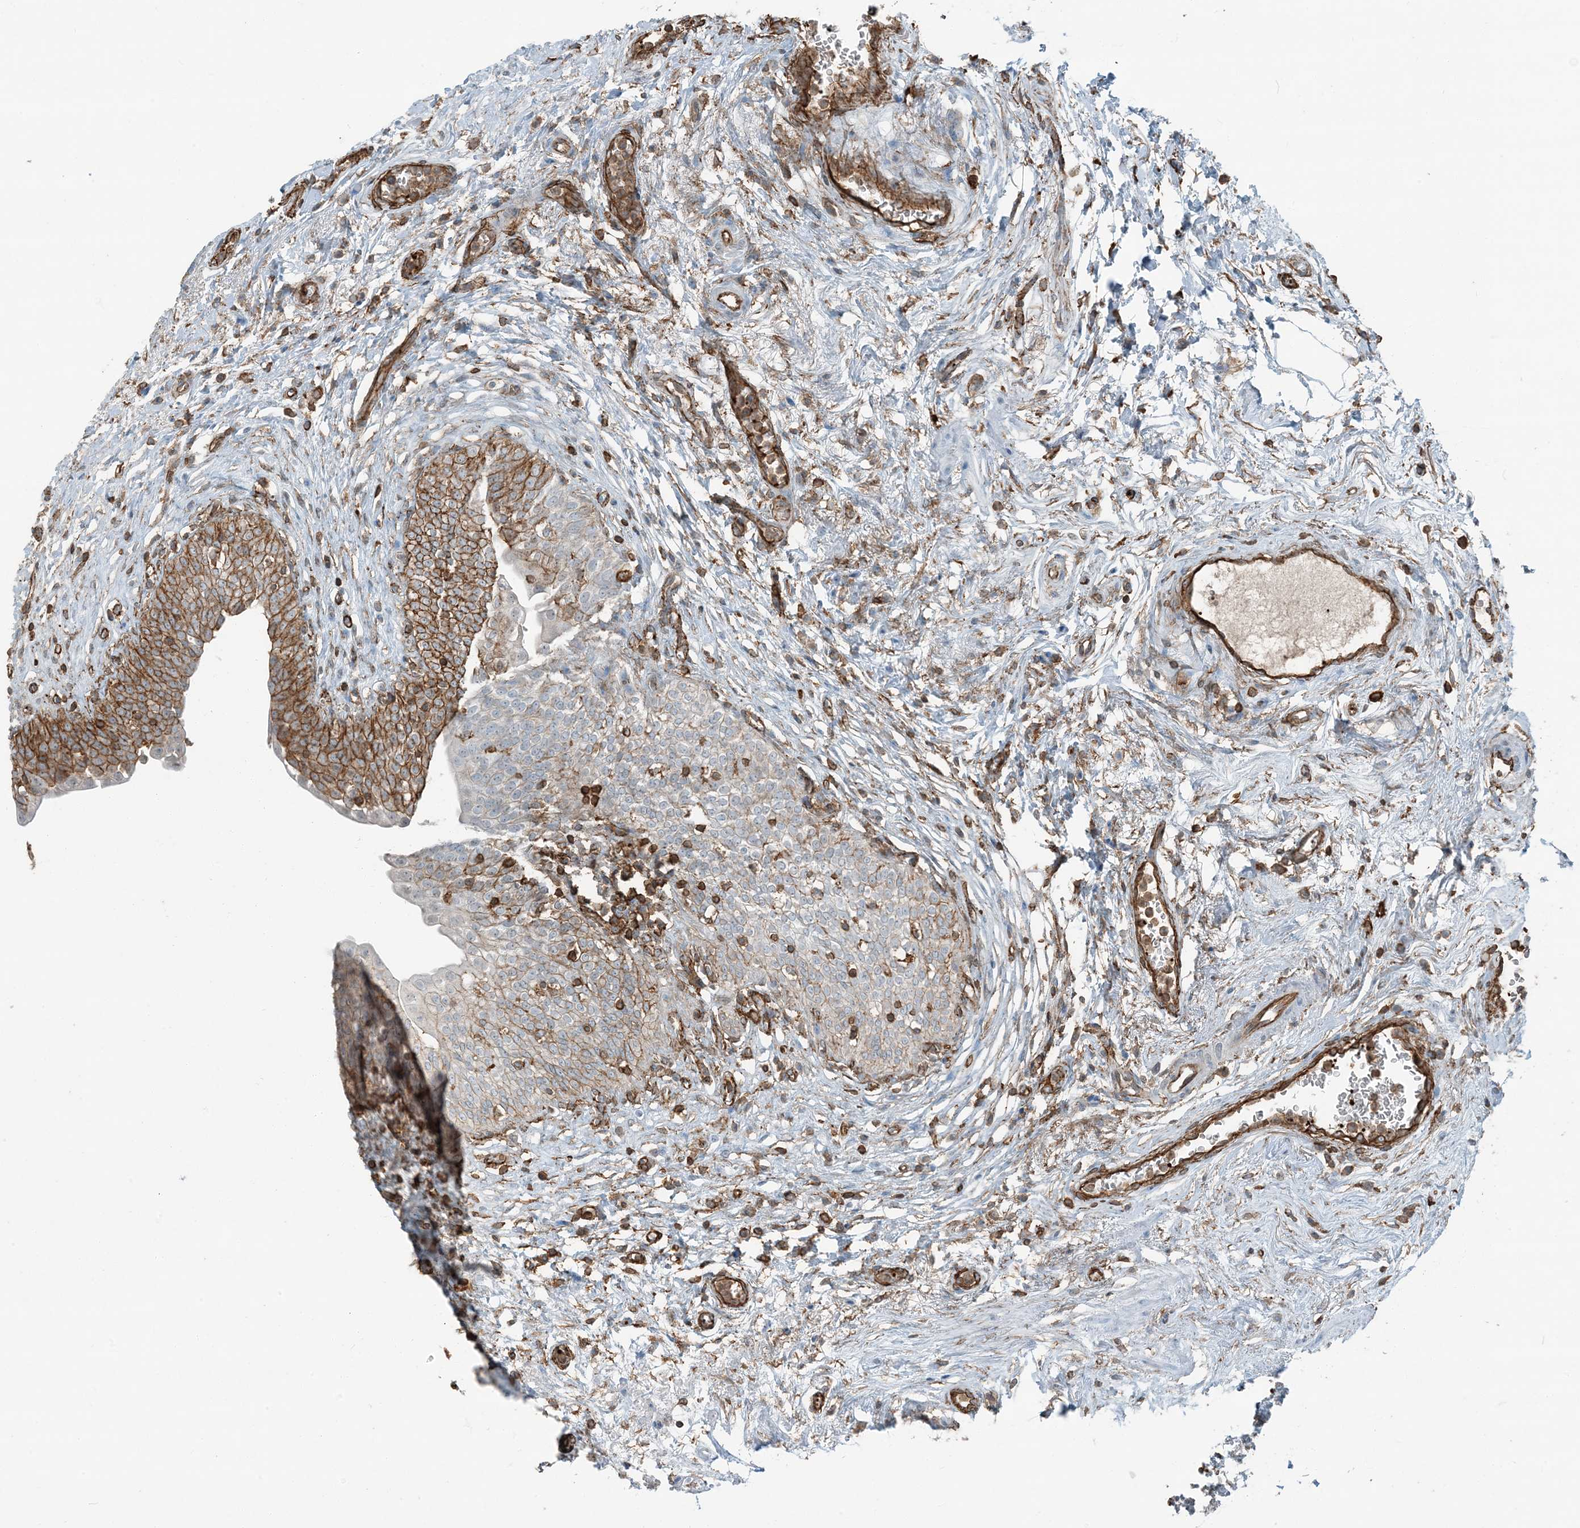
{"staining": {"intensity": "strong", "quantity": ">75%", "location": "cytoplasmic/membranous"}, "tissue": "urinary bladder", "cell_type": "Urothelial cells", "image_type": "normal", "snomed": [{"axis": "morphology", "description": "Normal tissue, NOS"}, {"axis": "topography", "description": "Urinary bladder"}], "caption": "Immunohistochemical staining of normal urinary bladder reveals high levels of strong cytoplasmic/membranous positivity in about >75% of urothelial cells. Nuclei are stained in blue.", "gene": "APOBEC3C", "patient": {"sex": "male", "age": 83}}